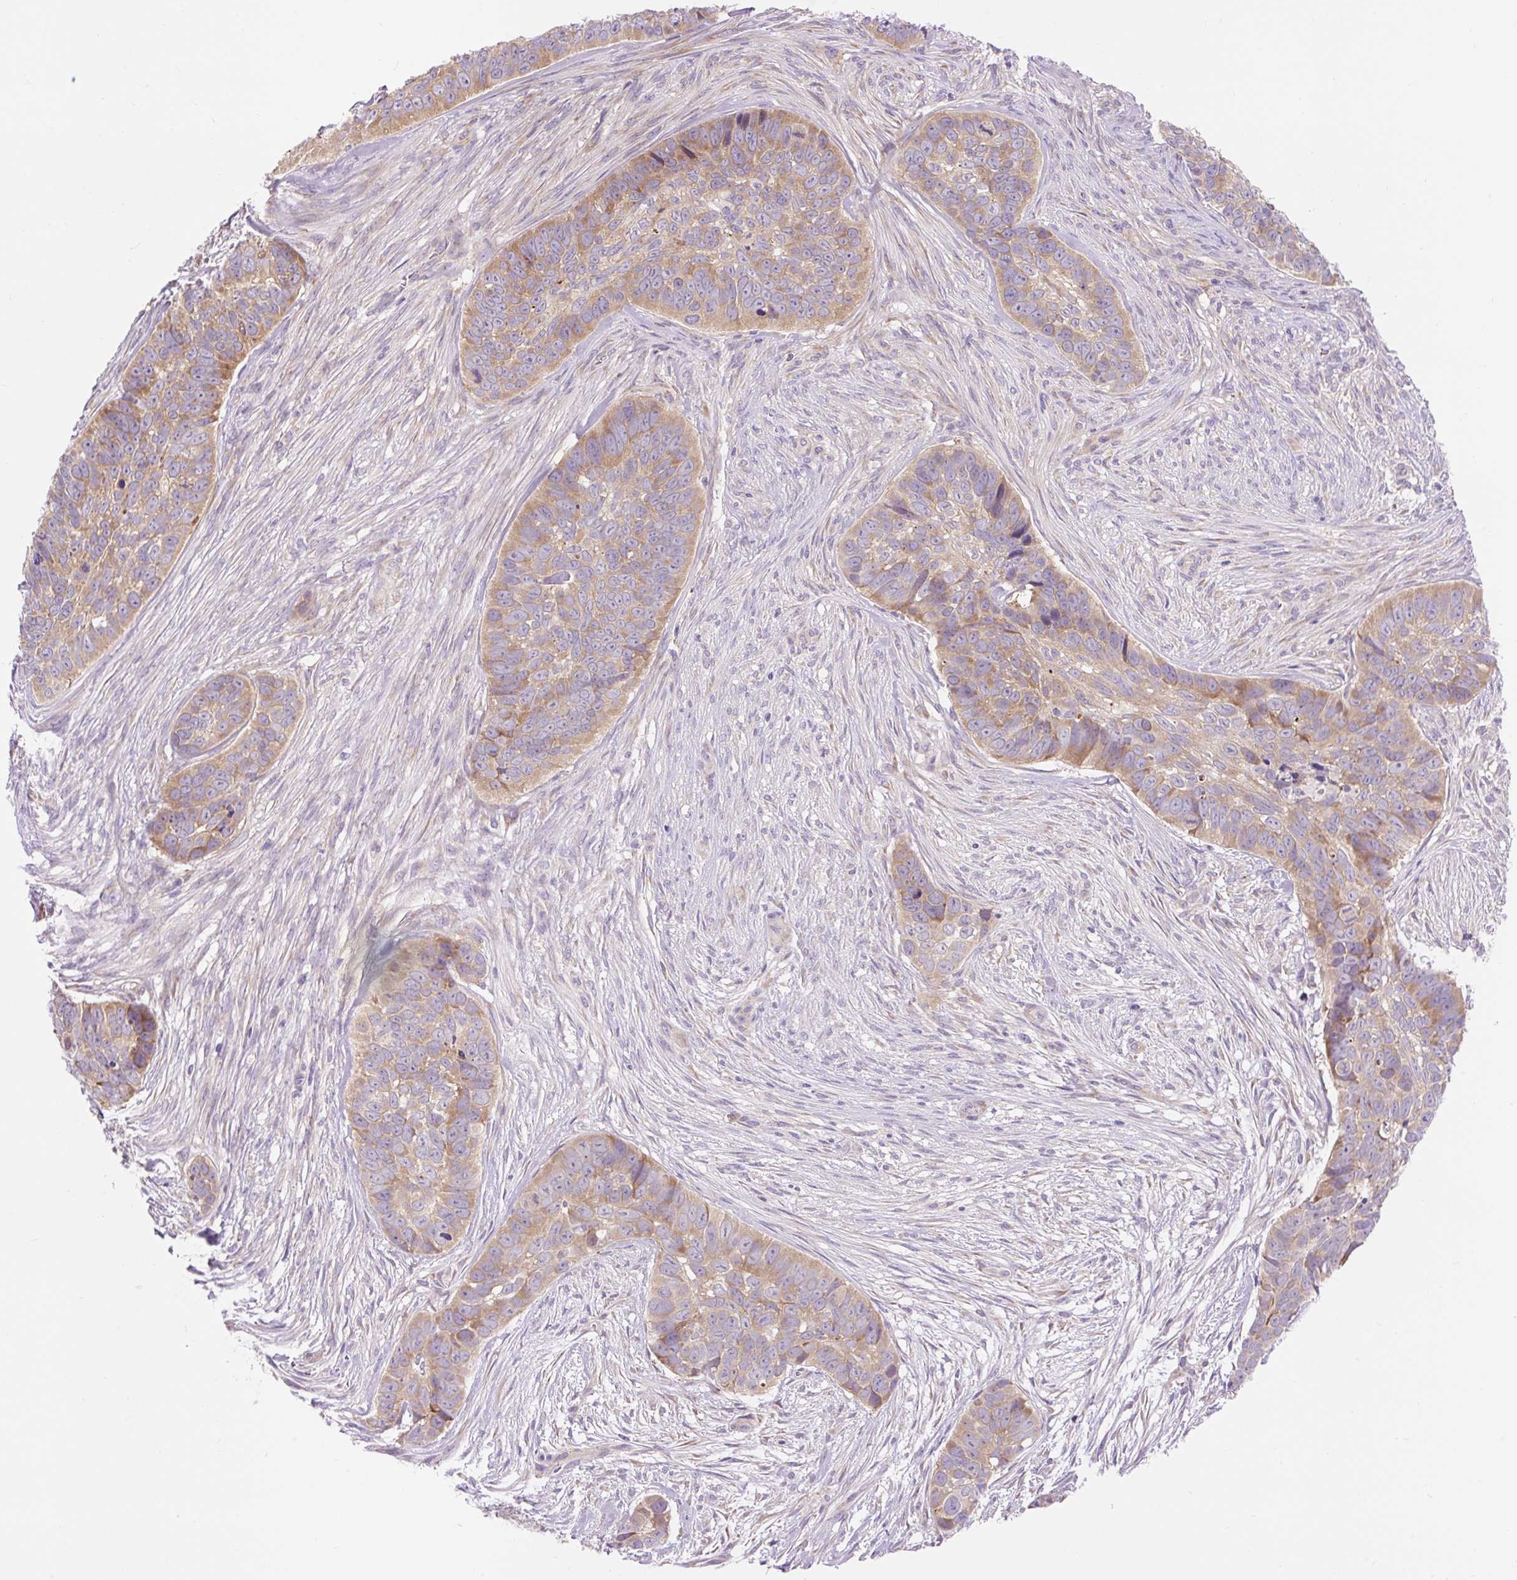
{"staining": {"intensity": "moderate", "quantity": "25%-75%", "location": "cytoplasmic/membranous"}, "tissue": "skin cancer", "cell_type": "Tumor cells", "image_type": "cancer", "snomed": [{"axis": "morphology", "description": "Basal cell carcinoma"}, {"axis": "topography", "description": "Skin"}], "caption": "Skin basal cell carcinoma stained with immunohistochemistry demonstrates moderate cytoplasmic/membranous expression in about 25%-75% of tumor cells. The staining is performed using DAB (3,3'-diaminobenzidine) brown chromogen to label protein expression. The nuclei are counter-stained blue using hematoxylin.", "gene": "GPR45", "patient": {"sex": "female", "age": 82}}